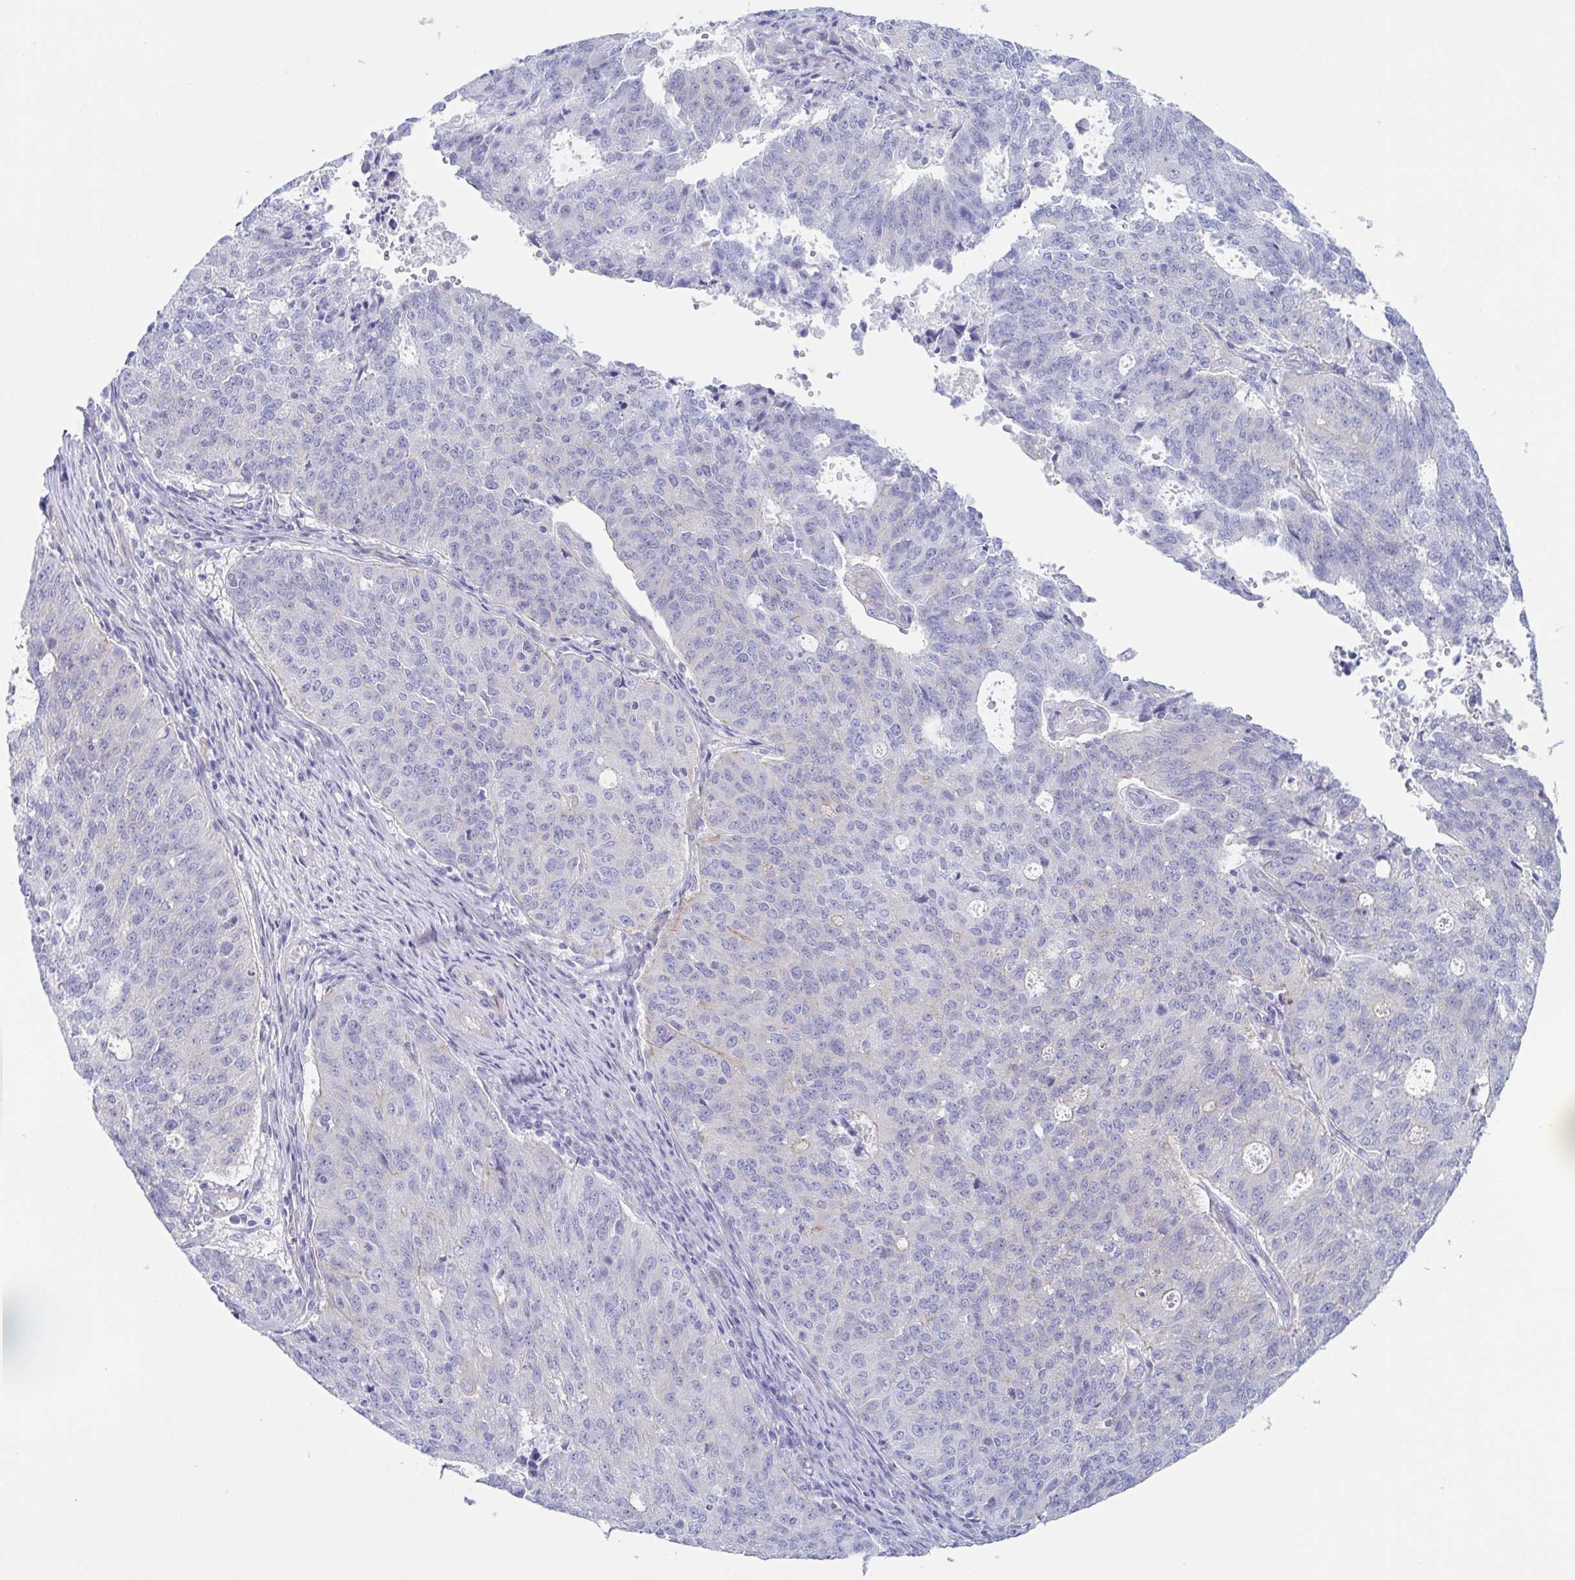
{"staining": {"intensity": "negative", "quantity": "none", "location": "none"}, "tissue": "endometrial cancer", "cell_type": "Tumor cells", "image_type": "cancer", "snomed": [{"axis": "morphology", "description": "Adenocarcinoma, NOS"}, {"axis": "topography", "description": "Endometrium"}], "caption": "Human endometrial cancer stained for a protein using IHC displays no staining in tumor cells.", "gene": "DYNC1I1", "patient": {"sex": "female", "age": 82}}